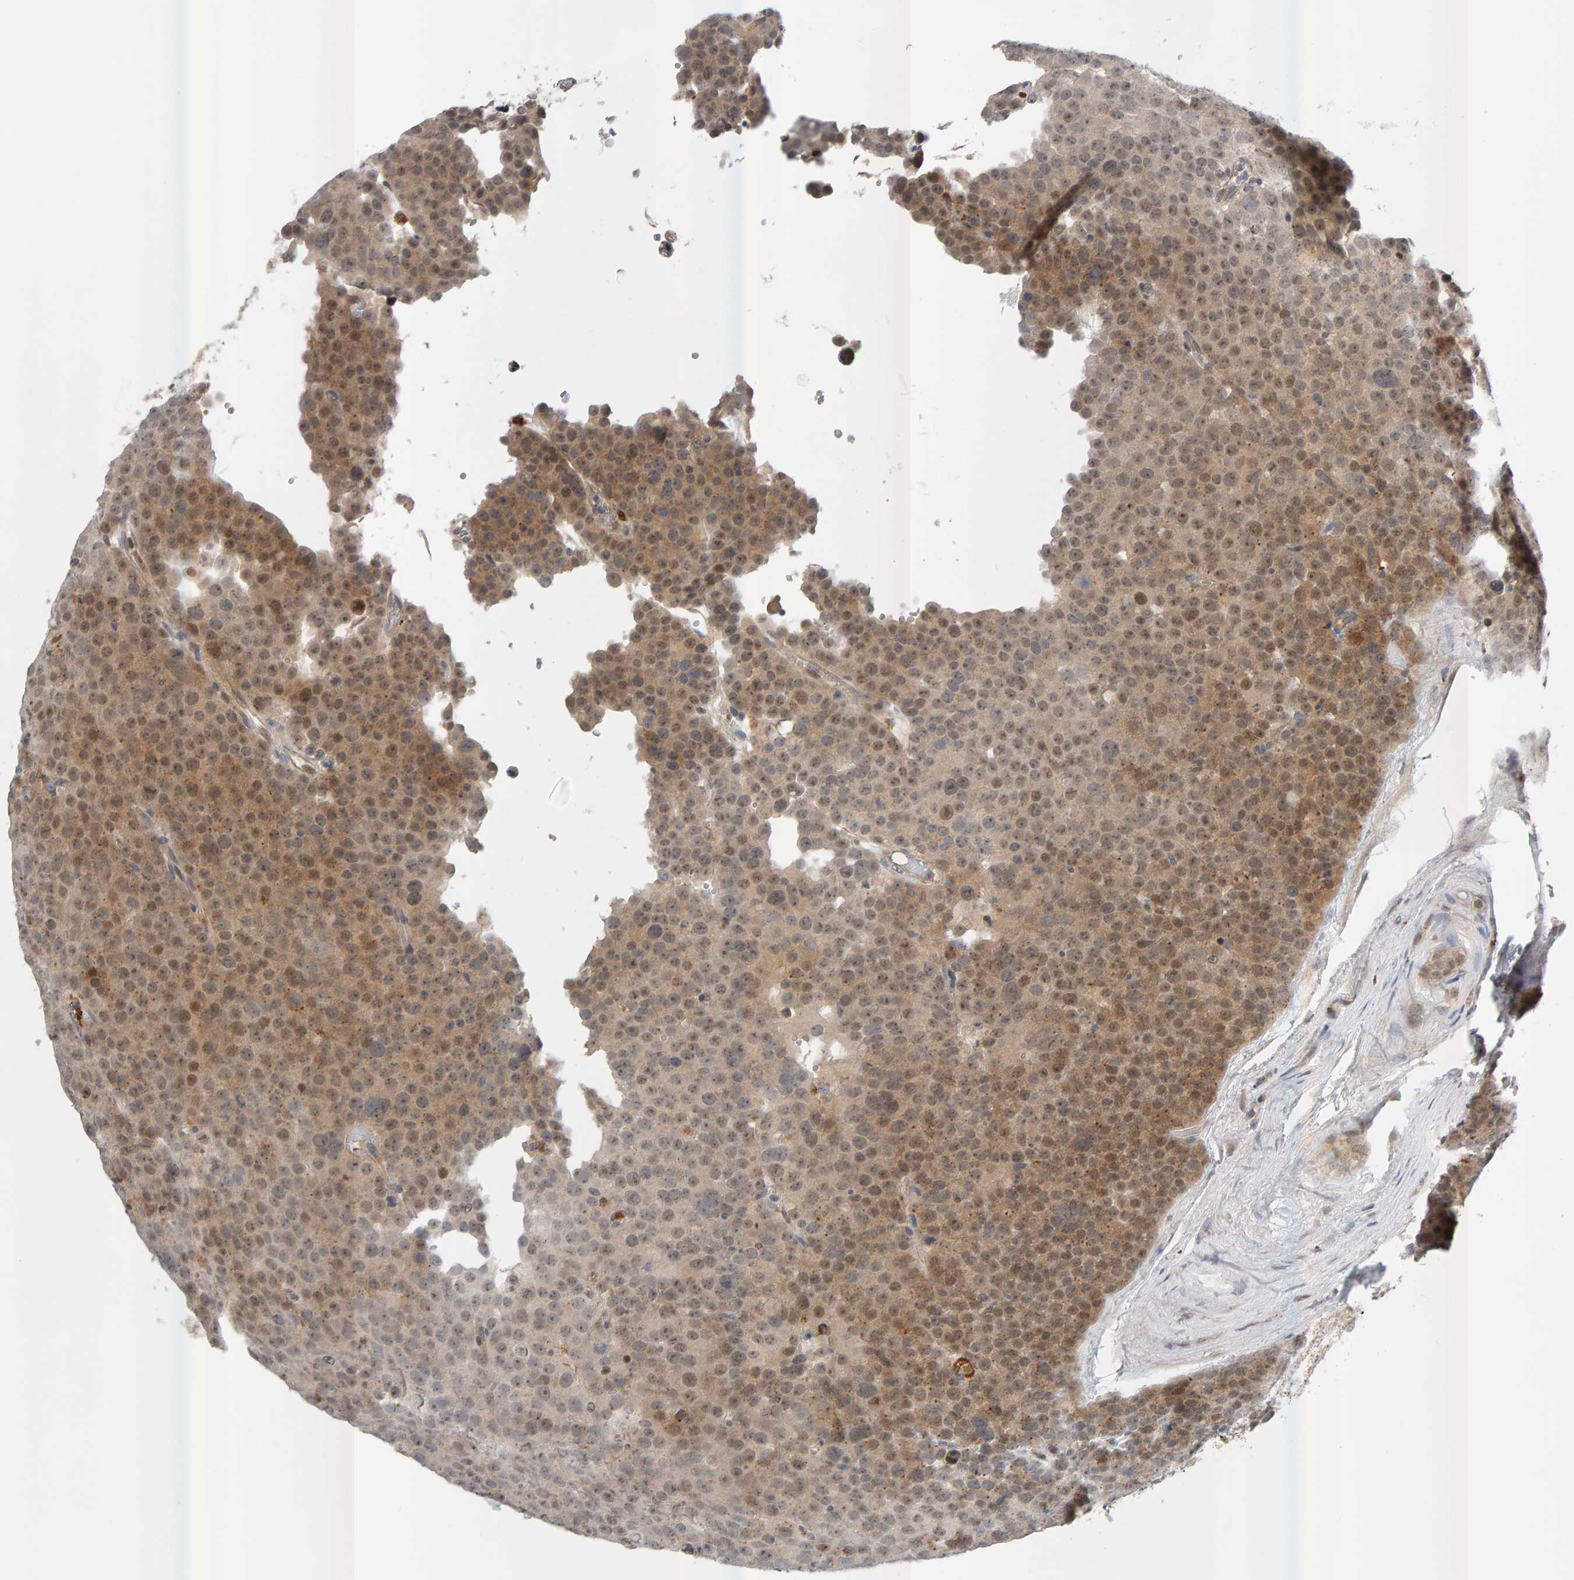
{"staining": {"intensity": "weak", "quantity": "25%-75%", "location": "cytoplasmic/membranous,nuclear"}, "tissue": "testis cancer", "cell_type": "Tumor cells", "image_type": "cancer", "snomed": [{"axis": "morphology", "description": "Seminoma, NOS"}, {"axis": "topography", "description": "Testis"}], "caption": "A brown stain shows weak cytoplasmic/membranous and nuclear staining of a protein in testis cancer (seminoma) tumor cells.", "gene": "ZNF160", "patient": {"sex": "male", "age": 71}}